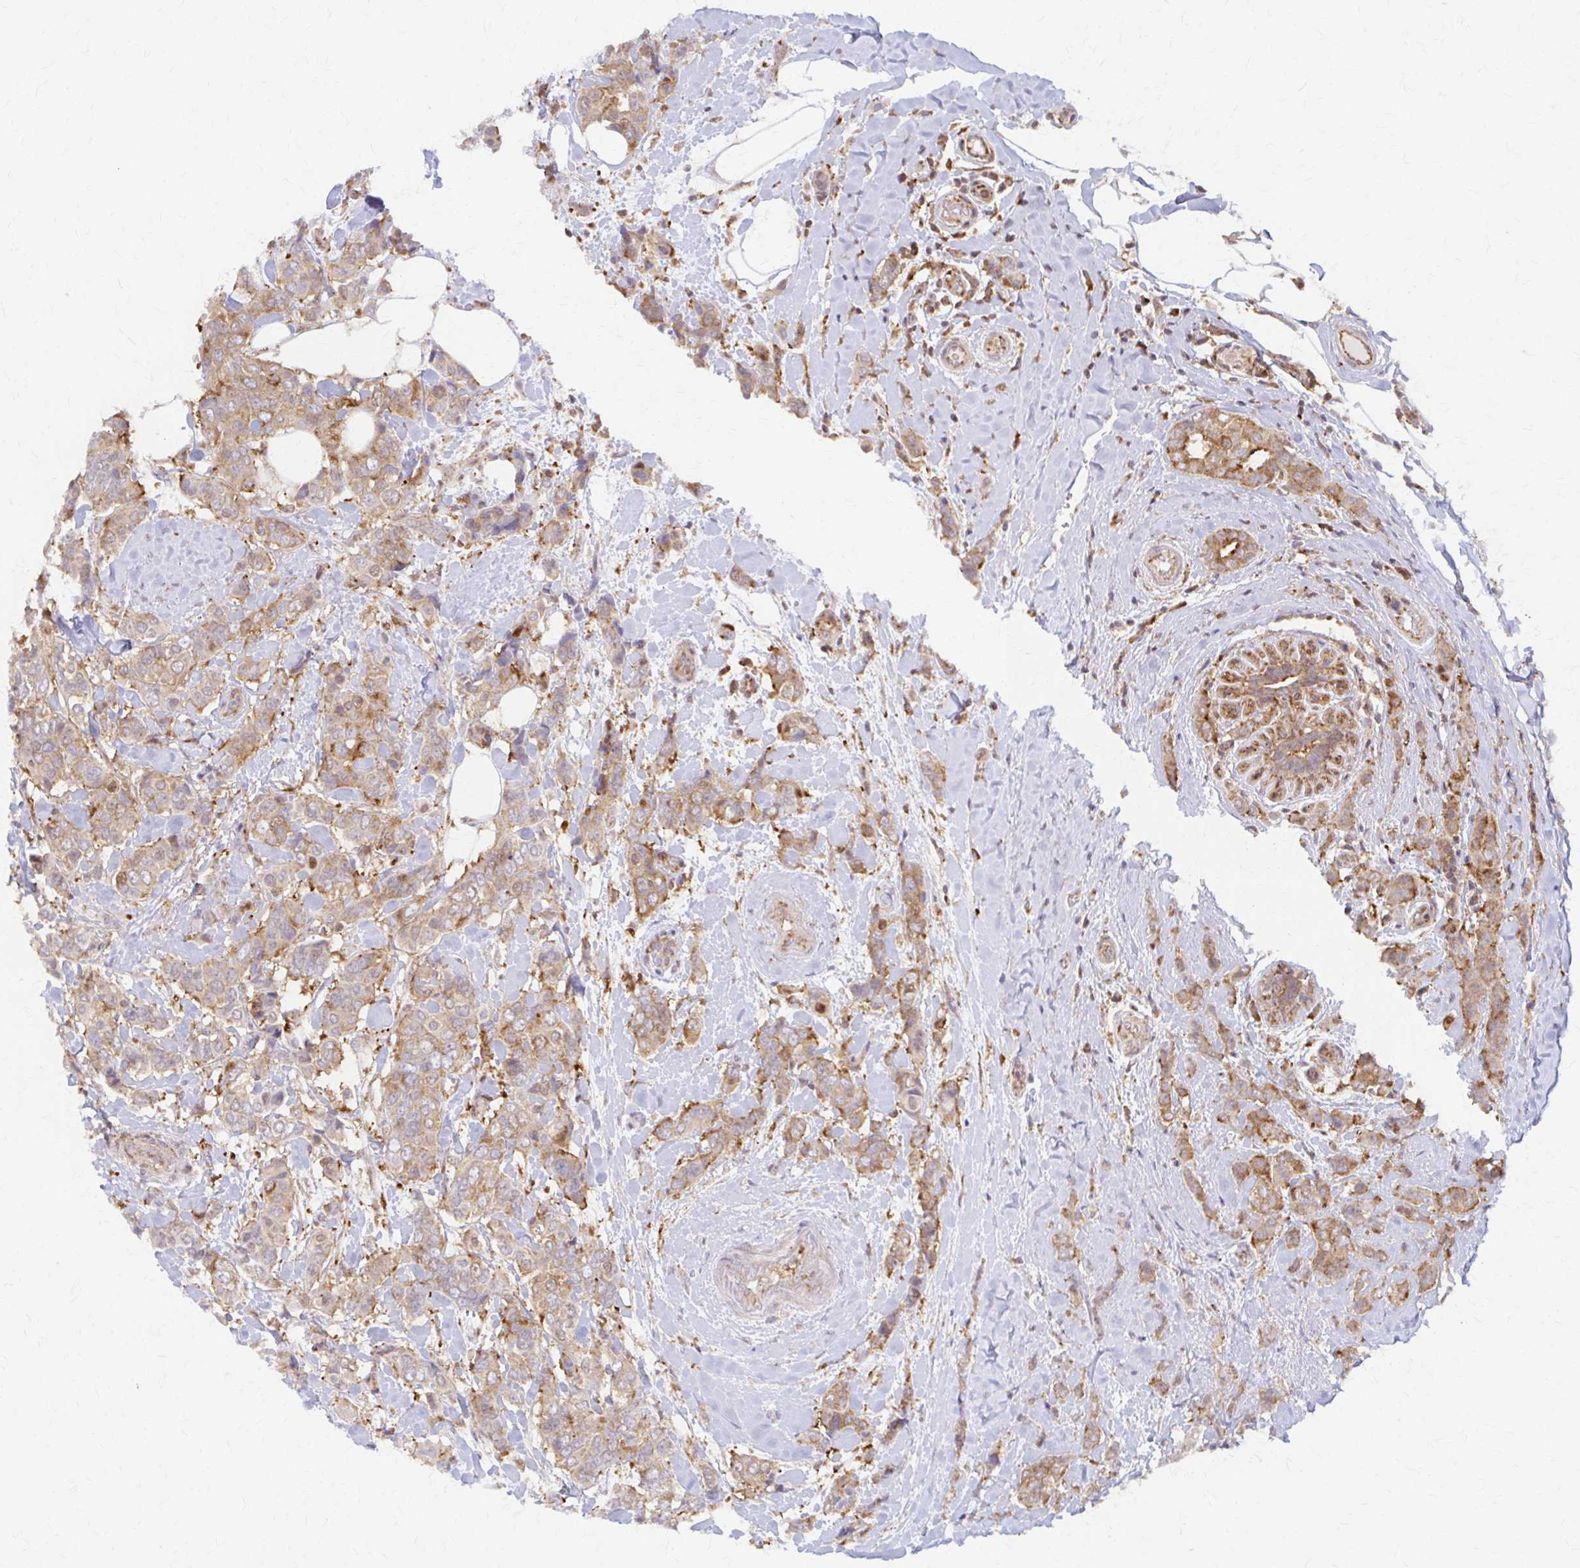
{"staining": {"intensity": "weak", "quantity": ">75%", "location": "cytoplasmic/membranous"}, "tissue": "breast cancer", "cell_type": "Tumor cells", "image_type": "cancer", "snomed": [{"axis": "morphology", "description": "Lobular carcinoma"}, {"axis": "topography", "description": "Breast"}], "caption": "Immunohistochemistry image of breast lobular carcinoma stained for a protein (brown), which exhibits low levels of weak cytoplasmic/membranous staining in about >75% of tumor cells.", "gene": "ARHGAP35", "patient": {"sex": "female", "age": 51}}